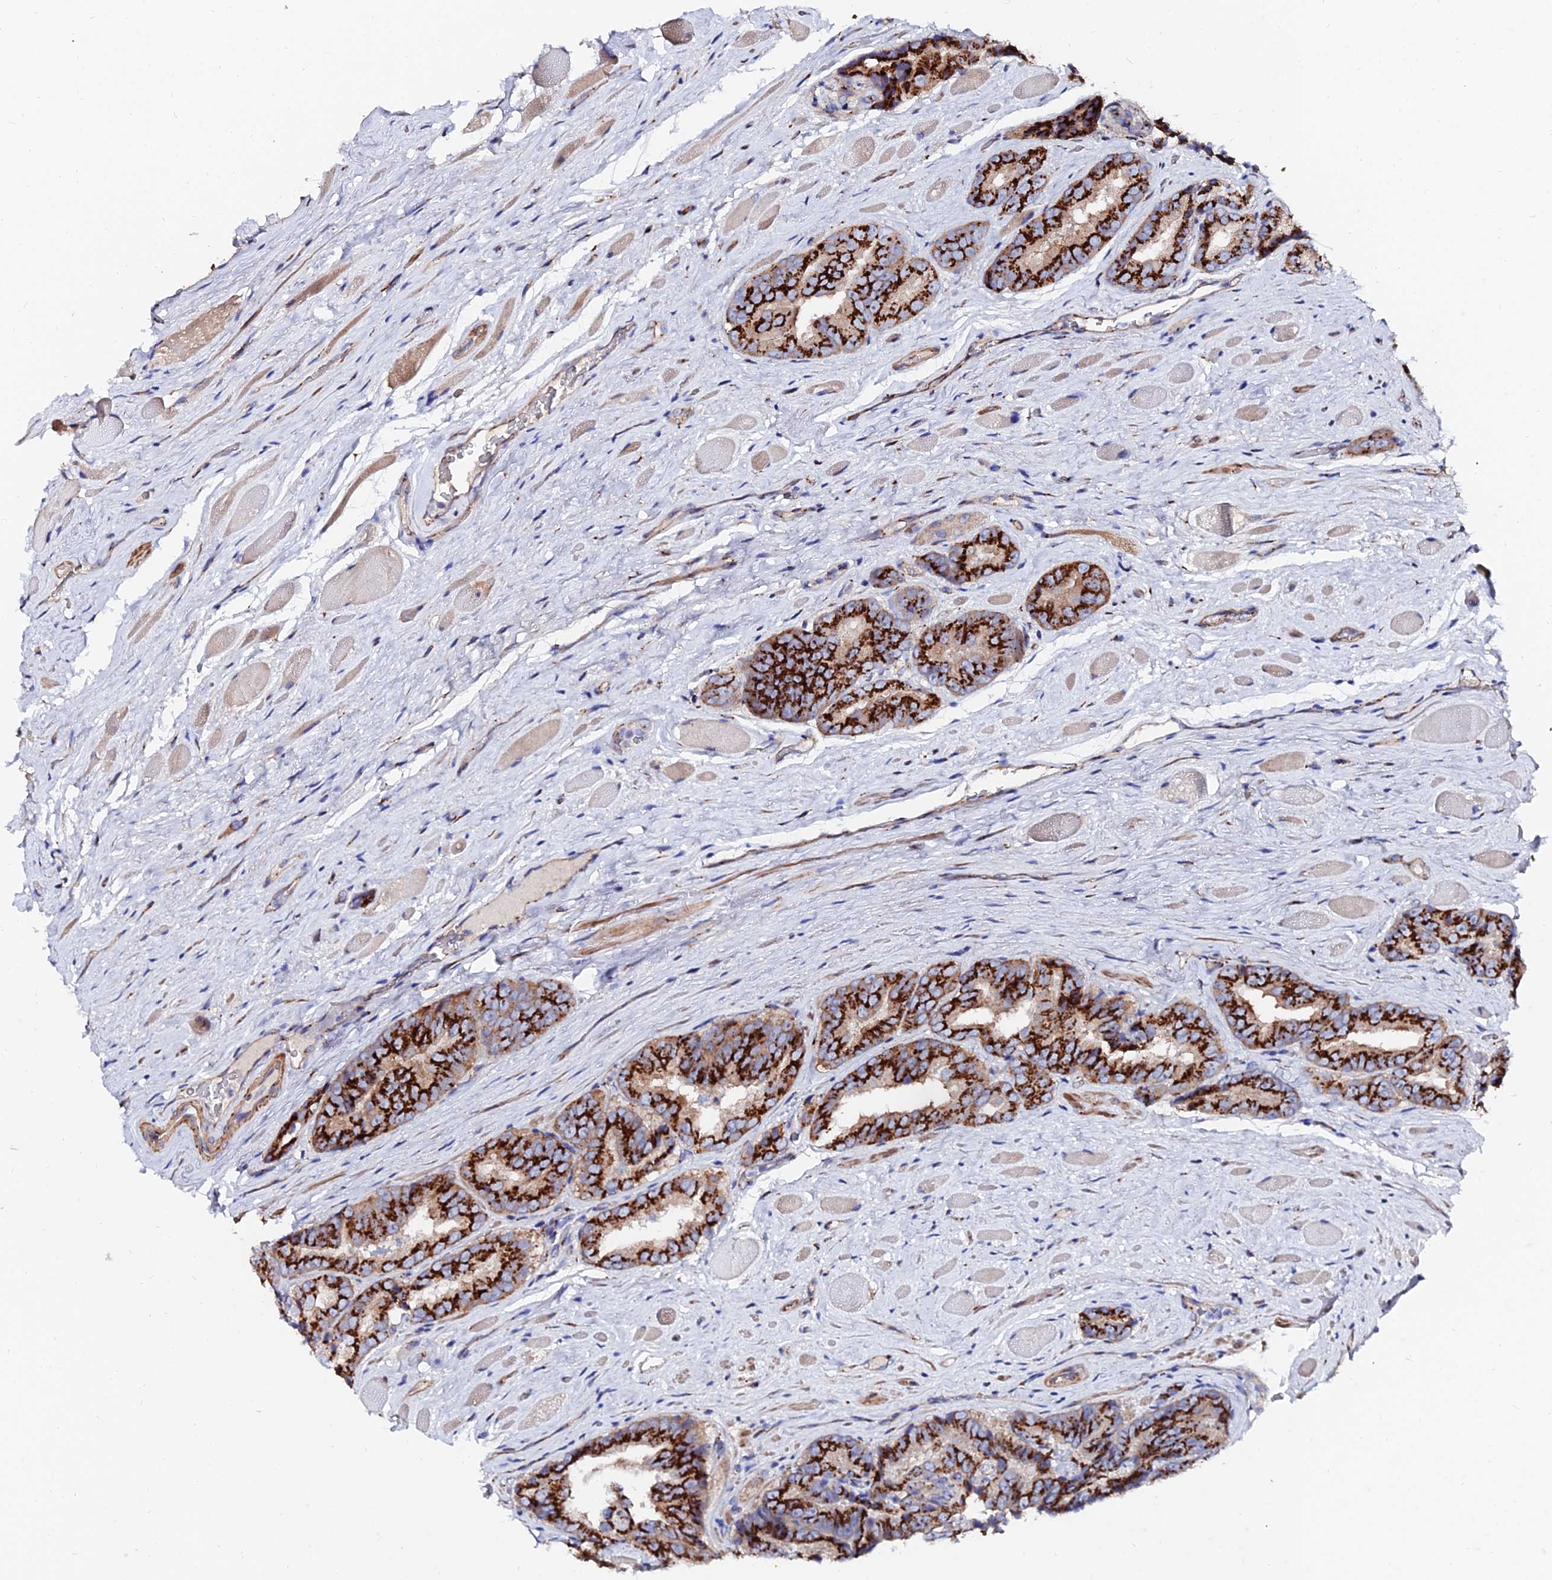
{"staining": {"intensity": "strong", "quantity": ">75%", "location": "cytoplasmic/membranous"}, "tissue": "prostate cancer", "cell_type": "Tumor cells", "image_type": "cancer", "snomed": [{"axis": "morphology", "description": "Adenocarcinoma, High grade"}, {"axis": "topography", "description": "Prostate"}], "caption": "A high amount of strong cytoplasmic/membranous expression is appreciated in approximately >75% of tumor cells in prostate cancer (adenocarcinoma (high-grade)) tissue. (Stains: DAB (3,3'-diaminobenzidine) in brown, nuclei in blue, Microscopy: brightfield microscopy at high magnification).", "gene": "BORCS8", "patient": {"sex": "male", "age": 72}}